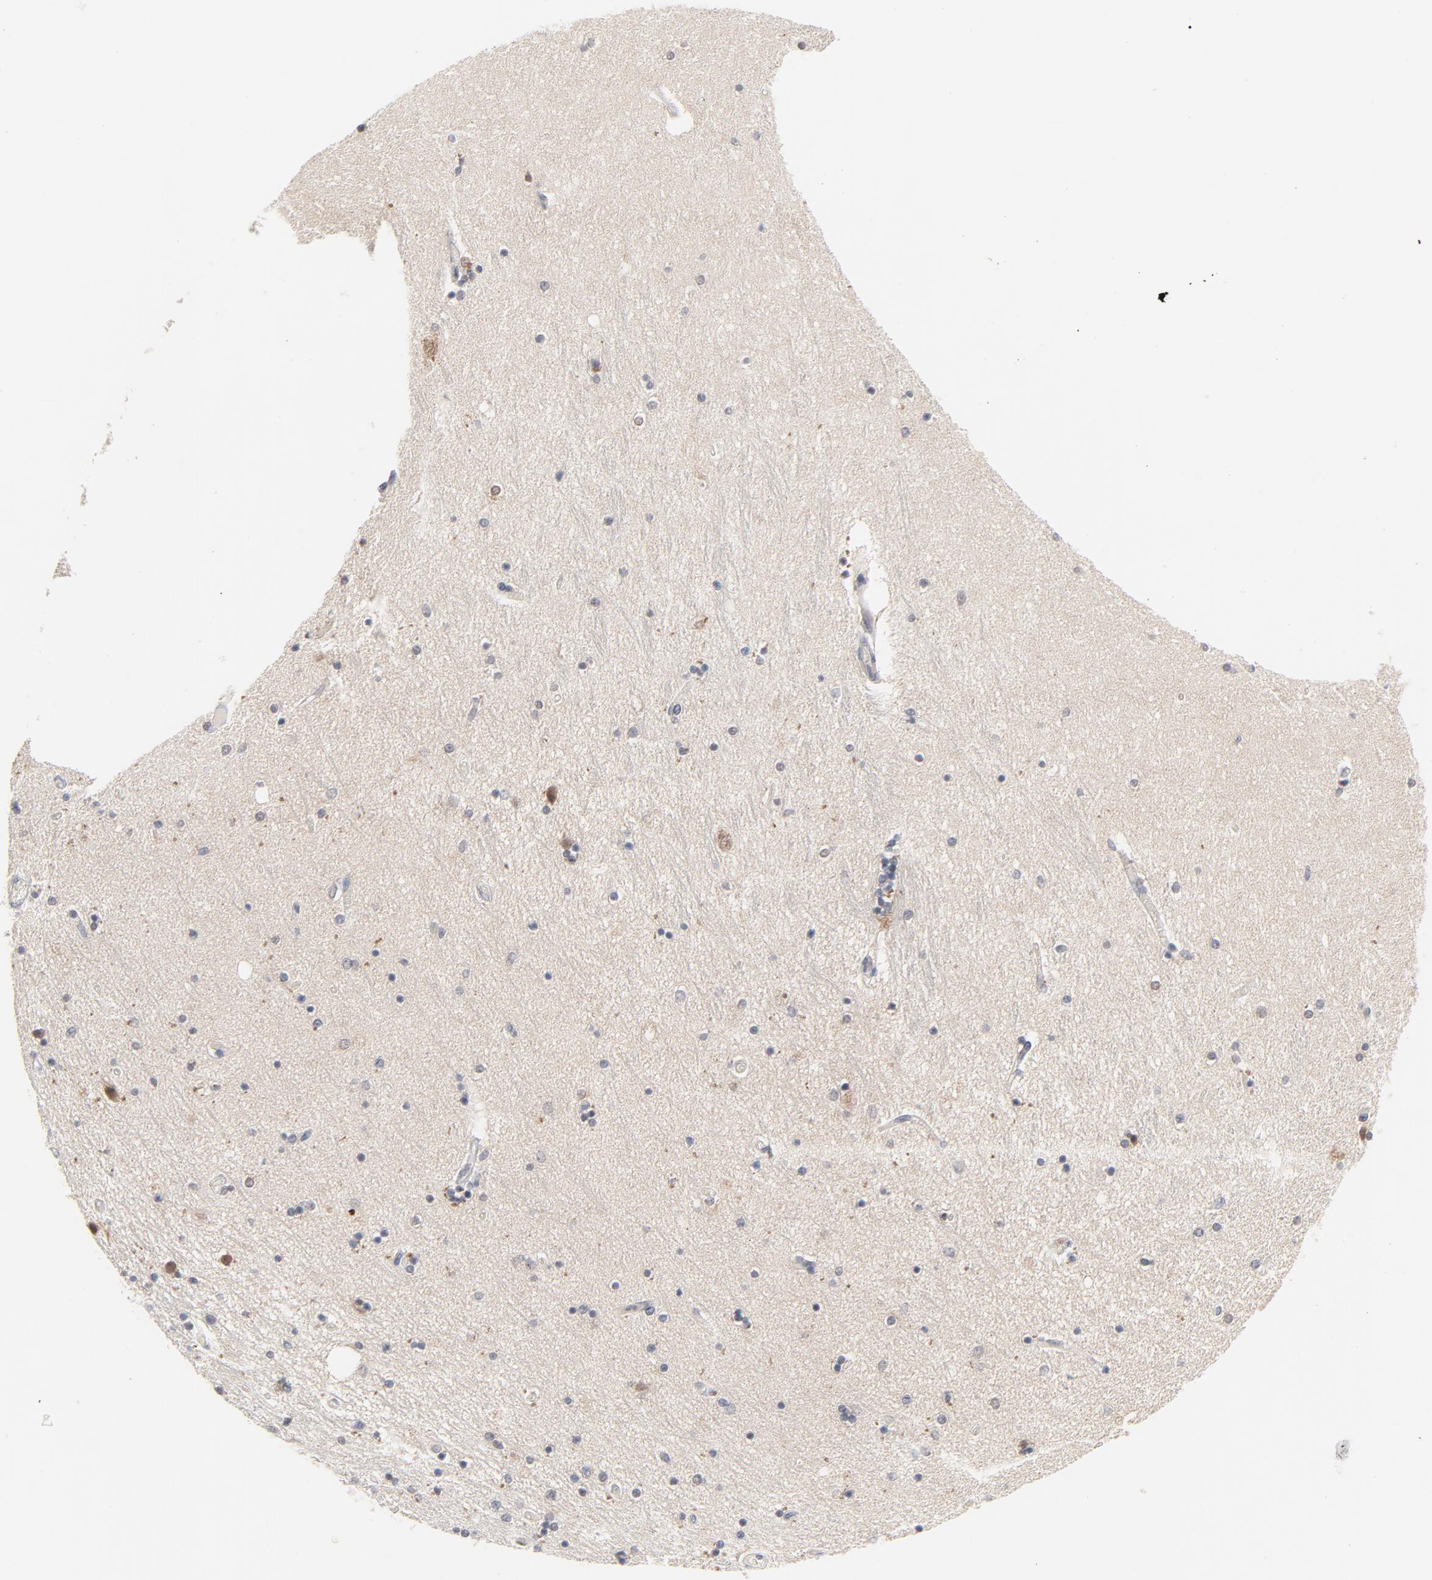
{"staining": {"intensity": "negative", "quantity": "none", "location": "none"}, "tissue": "hippocampus", "cell_type": "Glial cells", "image_type": "normal", "snomed": [{"axis": "morphology", "description": "Normal tissue, NOS"}, {"axis": "topography", "description": "Hippocampus"}], "caption": "An immunohistochemistry micrograph of benign hippocampus is shown. There is no staining in glial cells of hippocampus.", "gene": "UBL4A", "patient": {"sex": "female", "age": 54}}